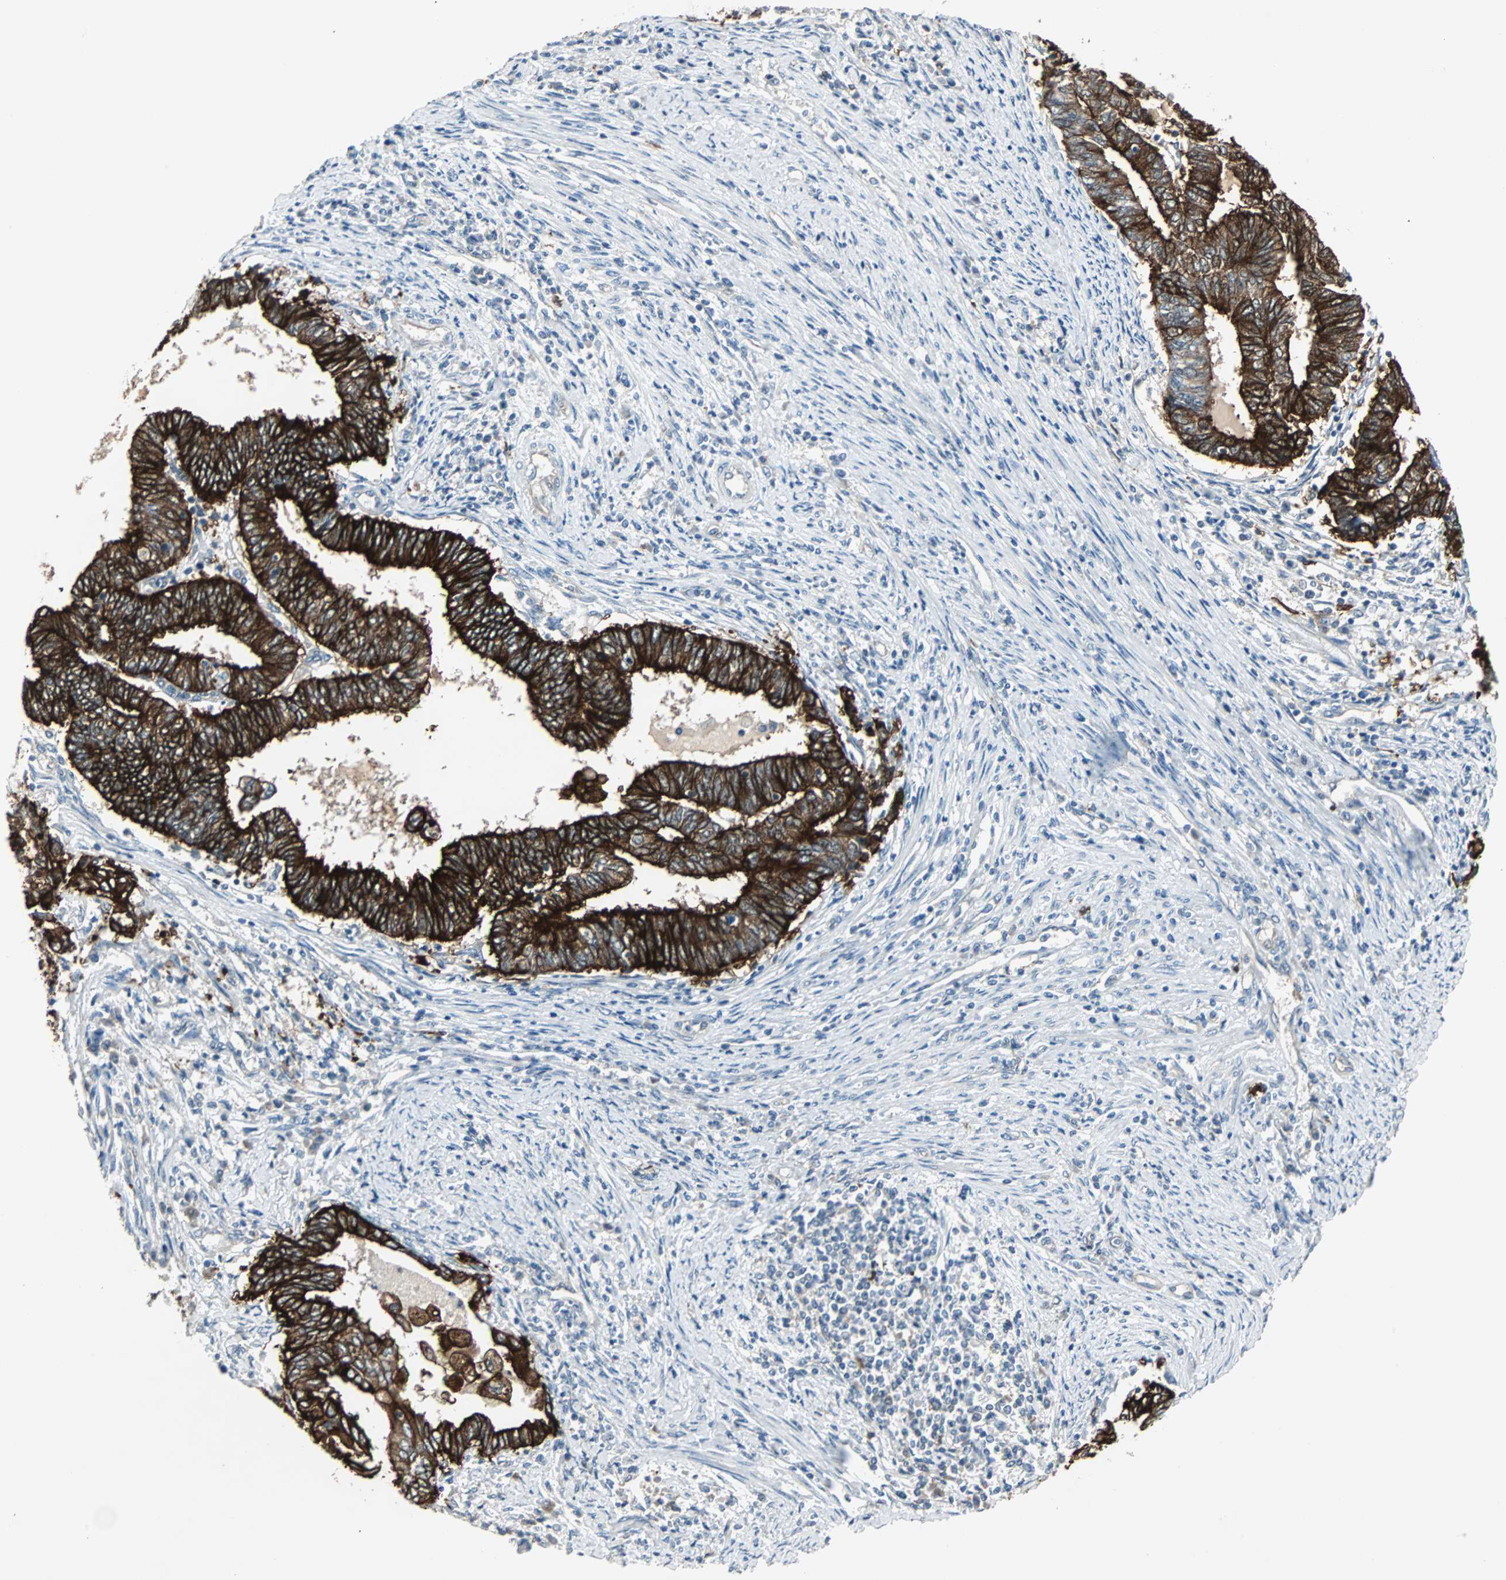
{"staining": {"intensity": "strong", "quantity": ">75%", "location": "cytoplasmic/membranous"}, "tissue": "endometrial cancer", "cell_type": "Tumor cells", "image_type": "cancer", "snomed": [{"axis": "morphology", "description": "Adenocarcinoma, NOS"}, {"axis": "topography", "description": "Uterus"}, {"axis": "topography", "description": "Endometrium"}], "caption": "Immunohistochemistry image of neoplastic tissue: endometrial adenocarcinoma stained using immunohistochemistry displays high levels of strong protein expression localized specifically in the cytoplasmic/membranous of tumor cells, appearing as a cytoplasmic/membranous brown color.", "gene": "CMC2", "patient": {"sex": "female", "age": 70}}